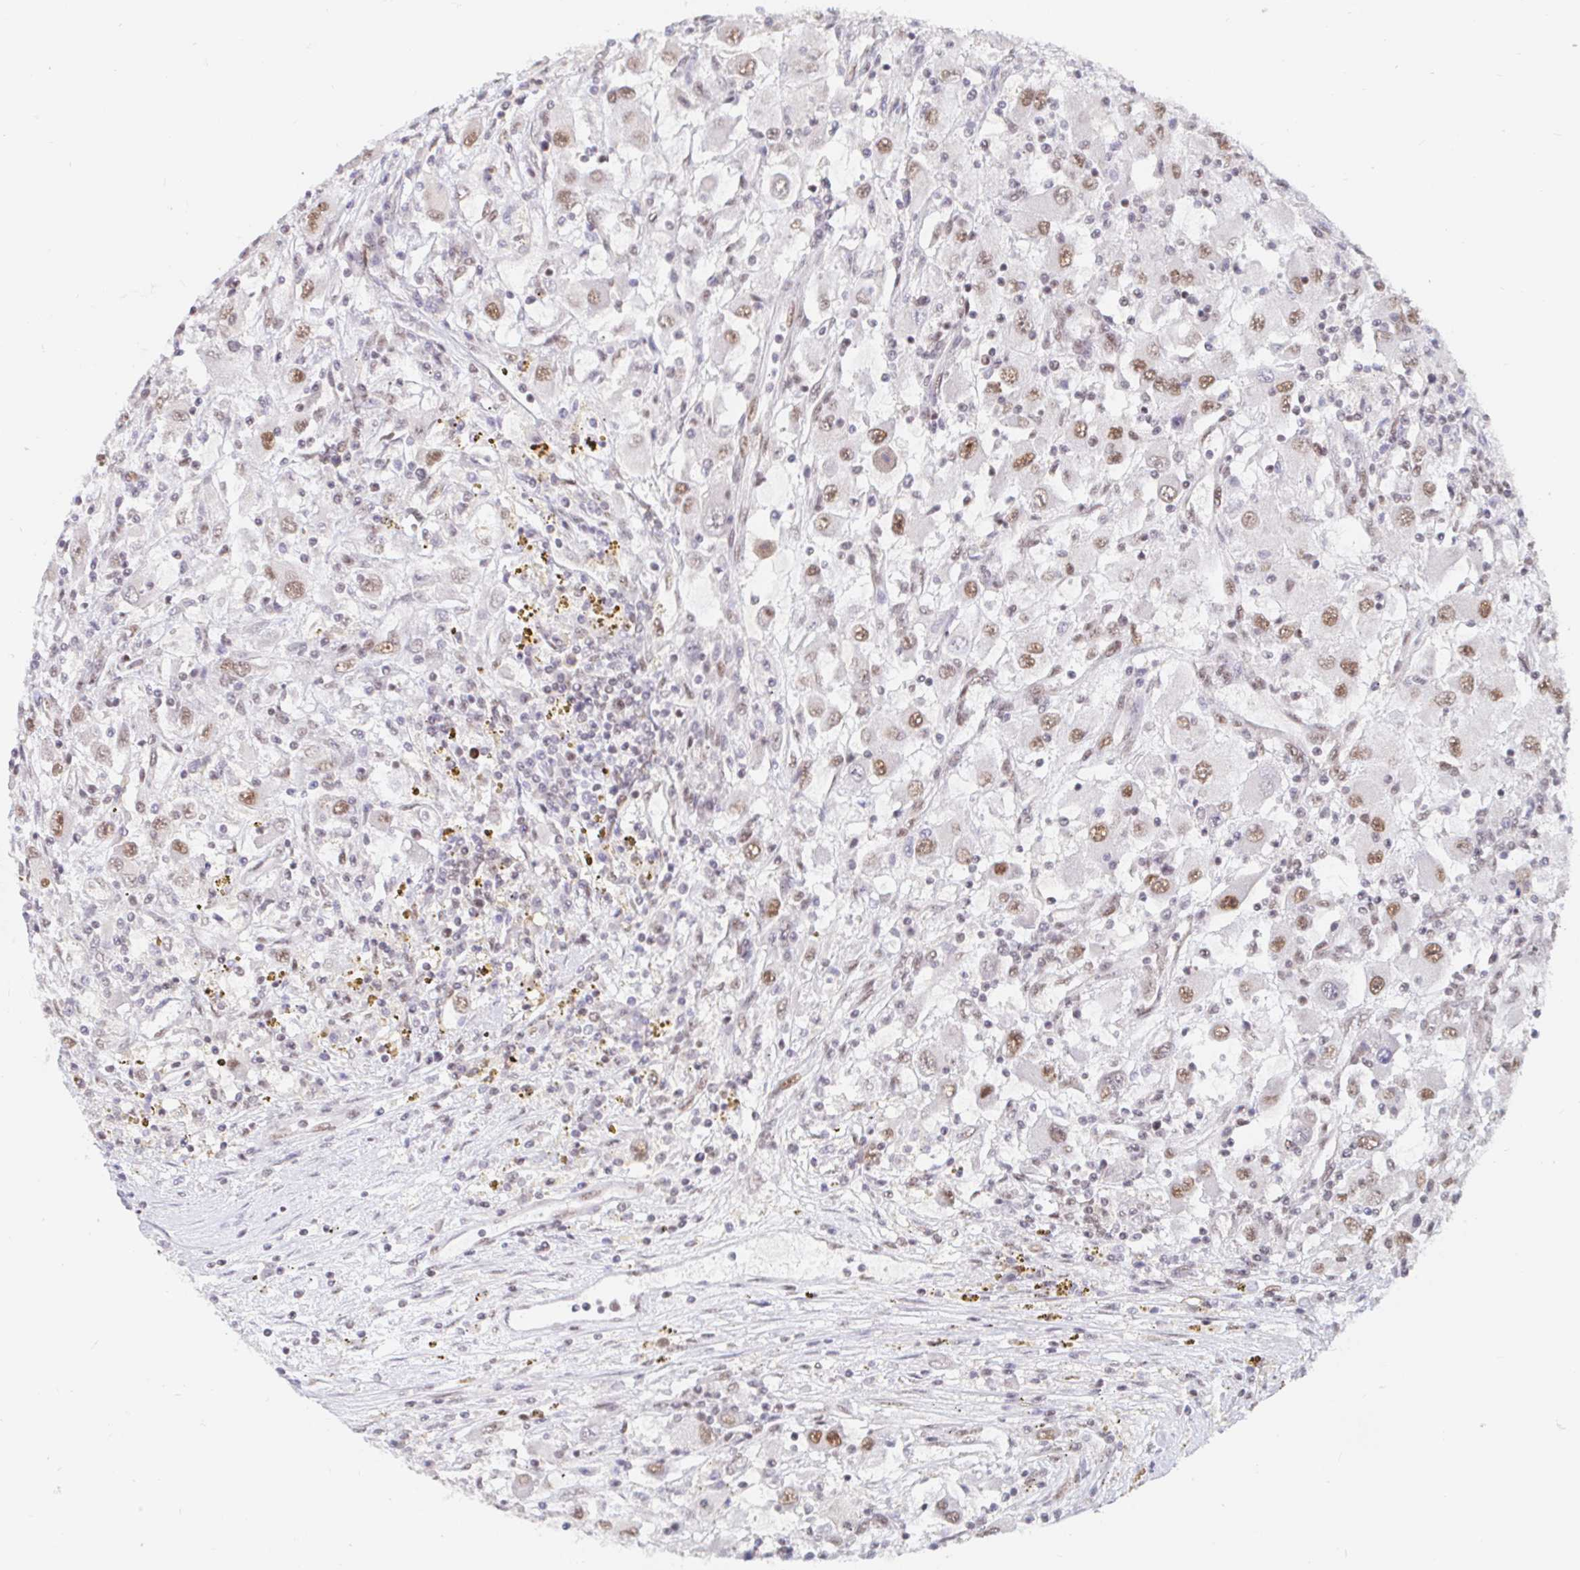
{"staining": {"intensity": "moderate", "quantity": "25%-75%", "location": "nuclear"}, "tissue": "renal cancer", "cell_type": "Tumor cells", "image_type": "cancer", "snomed": [{"axis": "morphology", "description": "Adenocarcinoma, NOS"}, {"axis": "topography", "description": "Kidney"}], "caption": "The immunohistochemical stain labels moderate nuclear staining in tumor cells of renal adenocarcinoma tissue.", "gene": "RBMX", "patient": {"sex": "female", "age": 67}}